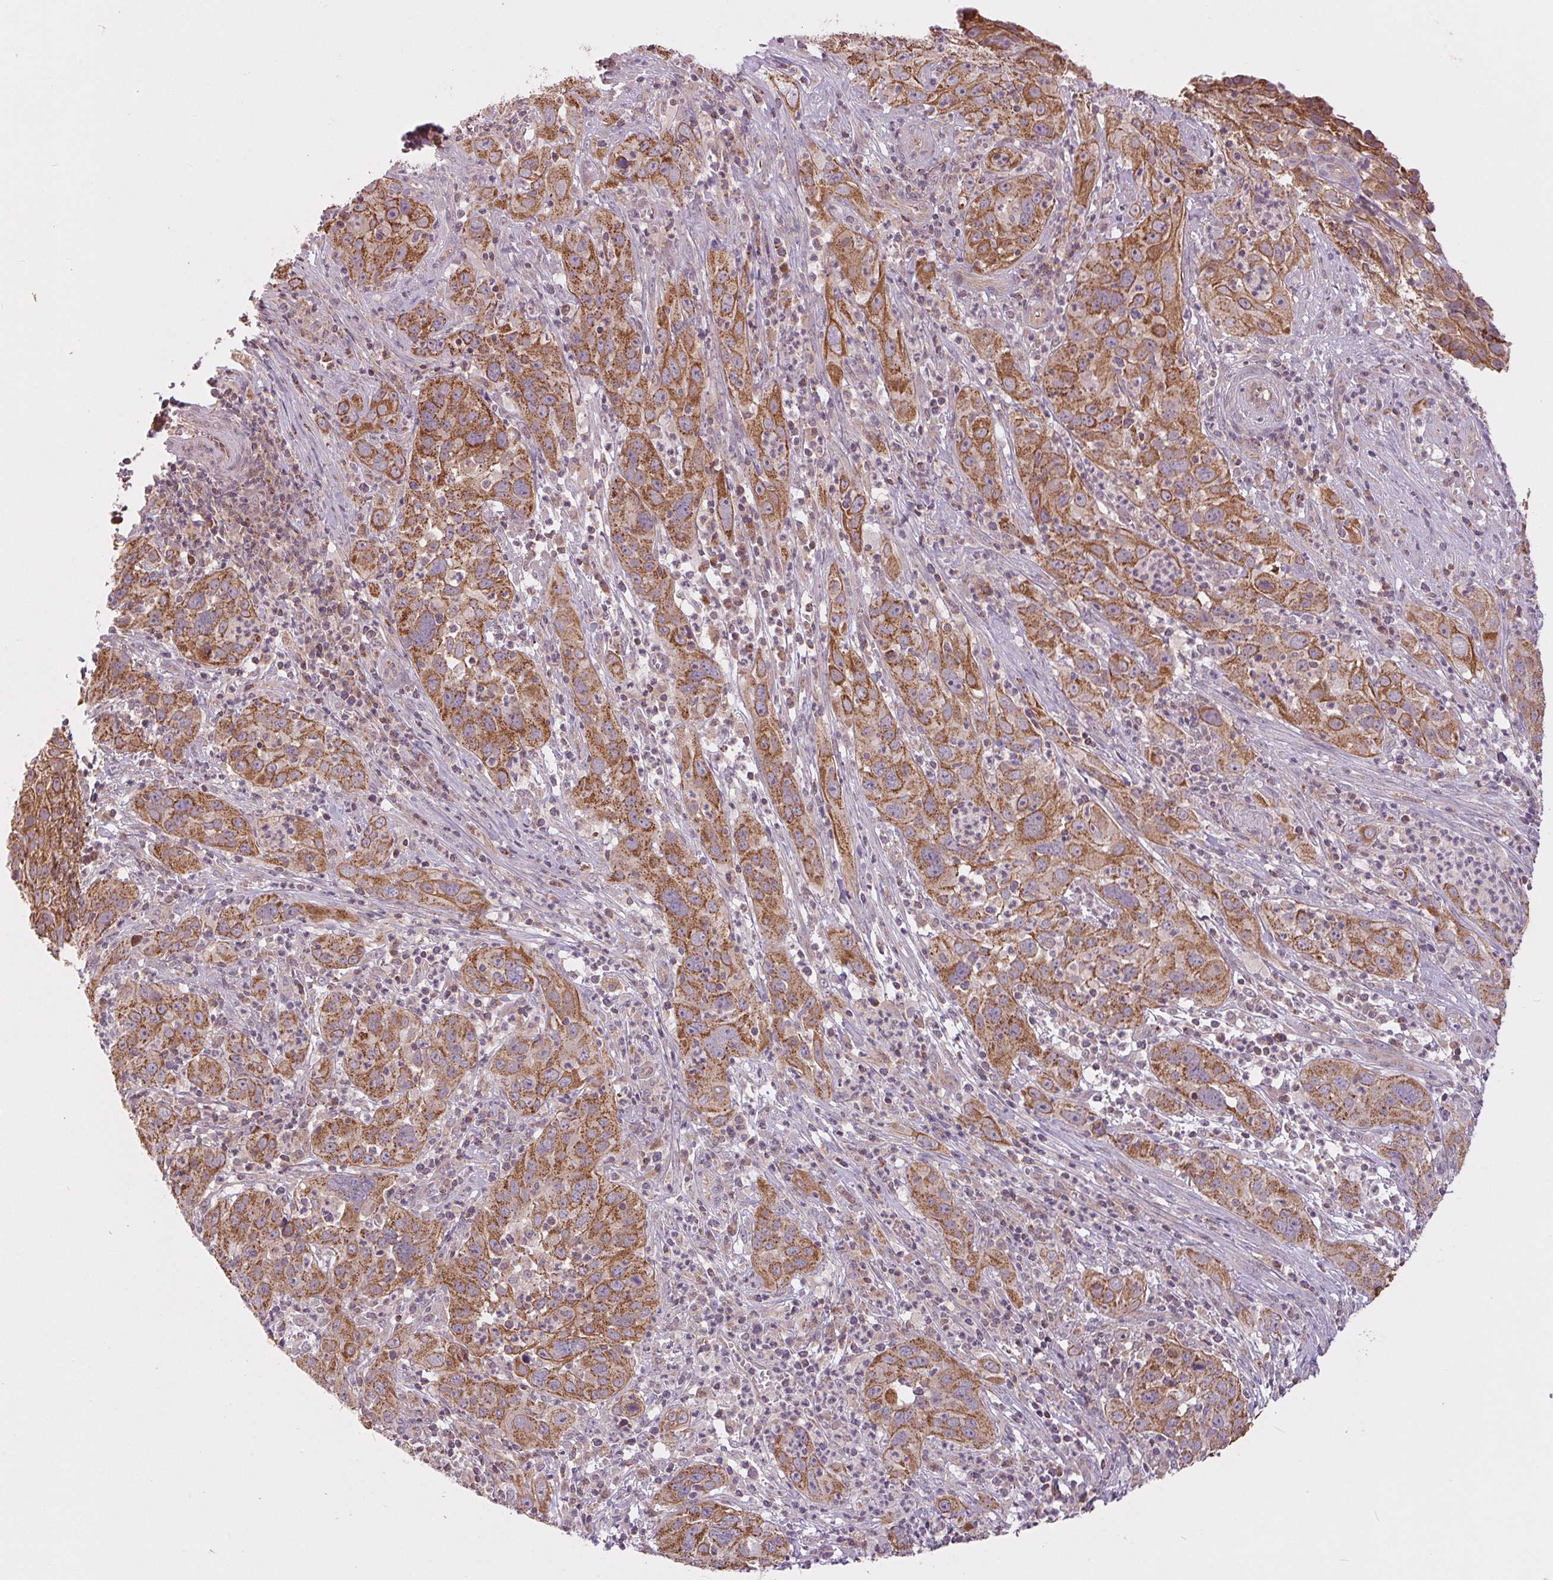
{"staining": {"intensity": "moderate", "quantity": ">75%", "location": "cytoplasmic/membranous"}, "tissue": "cervical cancer", "cell_type": "Tumor cells", "image_type": "cancer", "snomed": [{"axis": "morphology", "description": "Squamous cell carcinoma, NOS"}, {"axis": "topography", "description": "Cervix"}], "caption": "Immunohistochemical staining of human cervical cancer (squamous cell carcinoma) exhibits moderate cytoplasmic/membranous protein staining in about >75% of tumor cells.", "gene": "MAP3K5", "patient": {"sex": "female", "age": 32}}